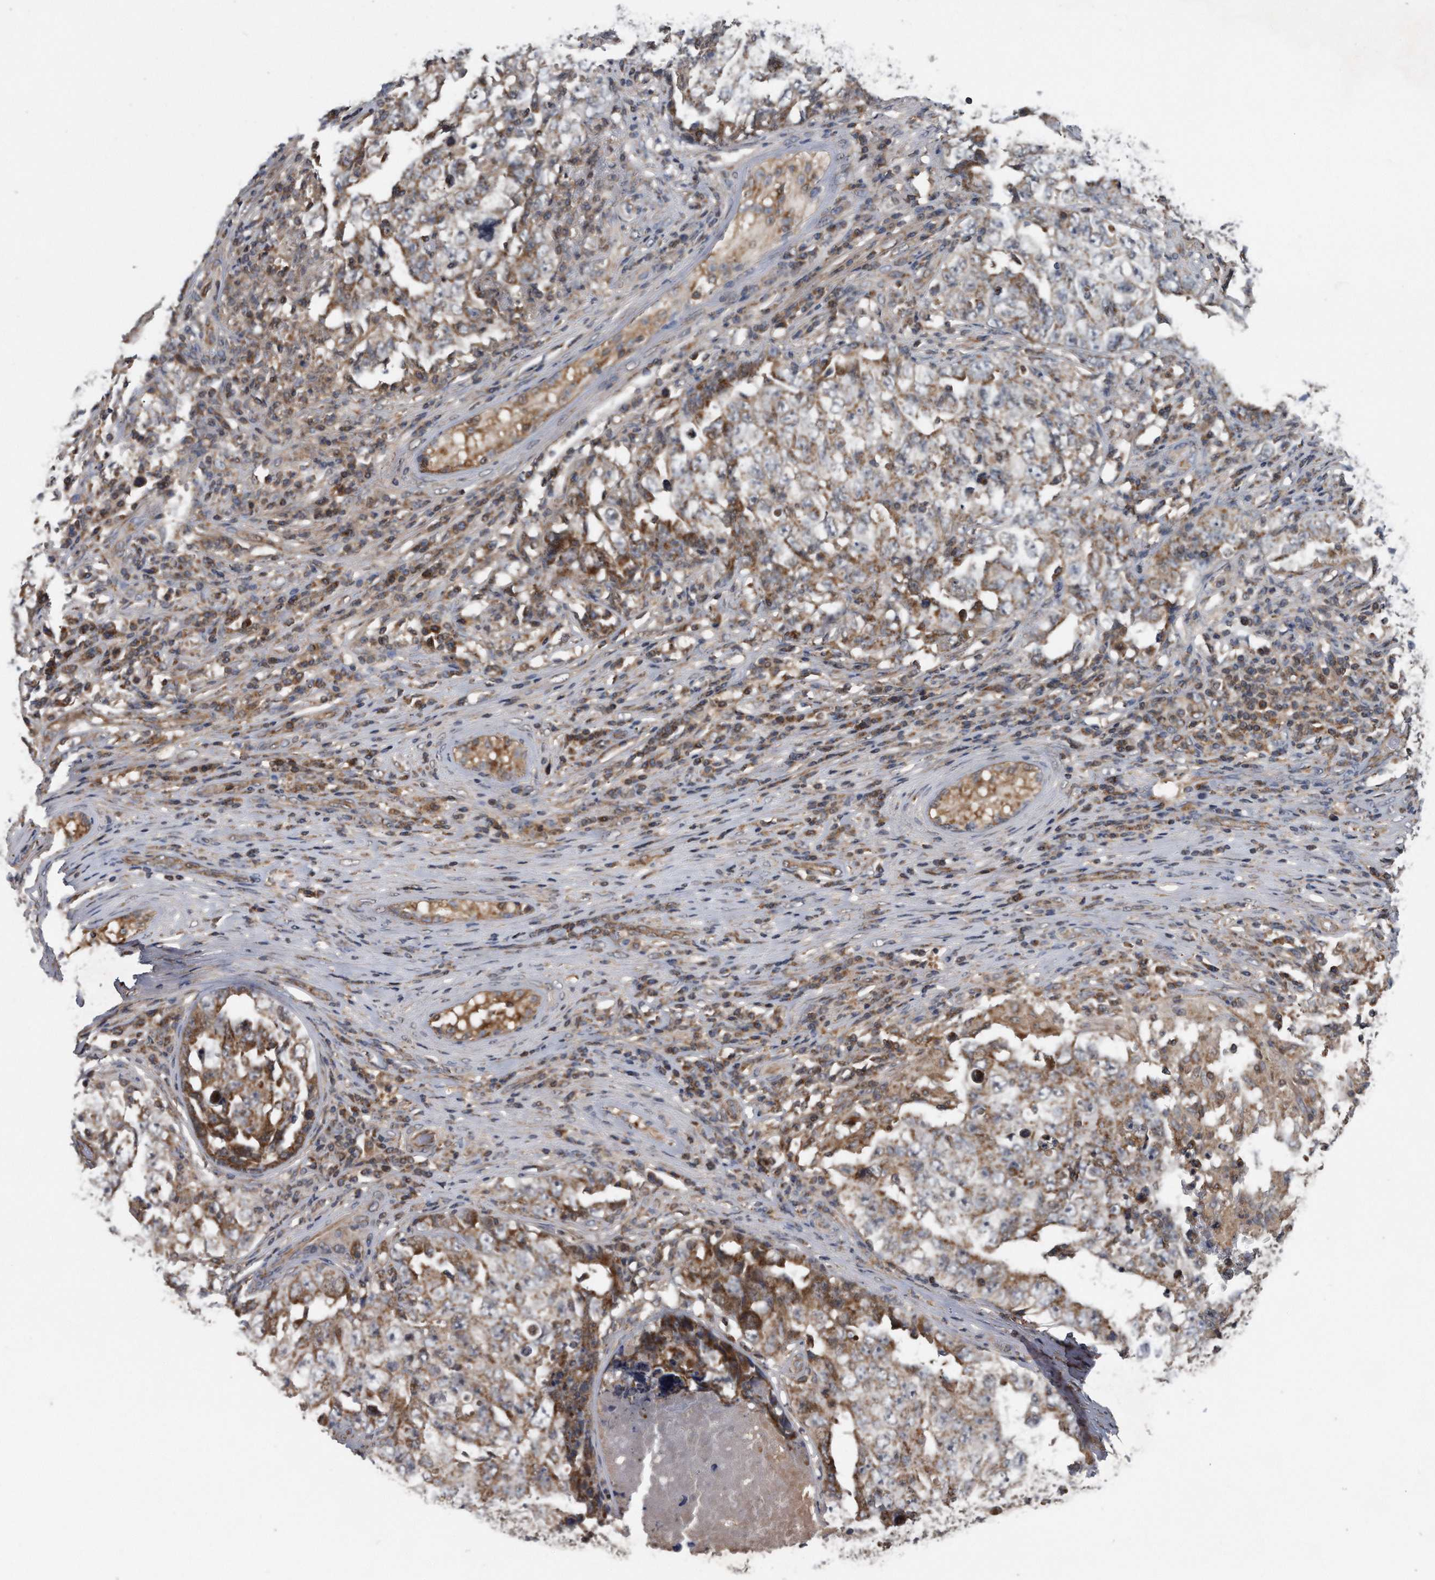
{"staining": {"intensity": "moderate", "quantity": ">75%", "location": "cytoplasmic/membranous"}, "tissue": "testis cancer", "cell_type": "Tumor cells", "image_type": "cancer", "snomed": [{"axis": "morphology", "description": "Carcinoma, Embryonal, NOS"}, {"axis": "topography", "description": "Testis"}], "caption": "A micrograph of embryonal carcinoma (testis) stained for a protein demonstrates moderate cytoplasmic/membranous brown staining in tumor cells.", "gene": "ALPK2", "patient": {"sex": "male", "age": 26}}